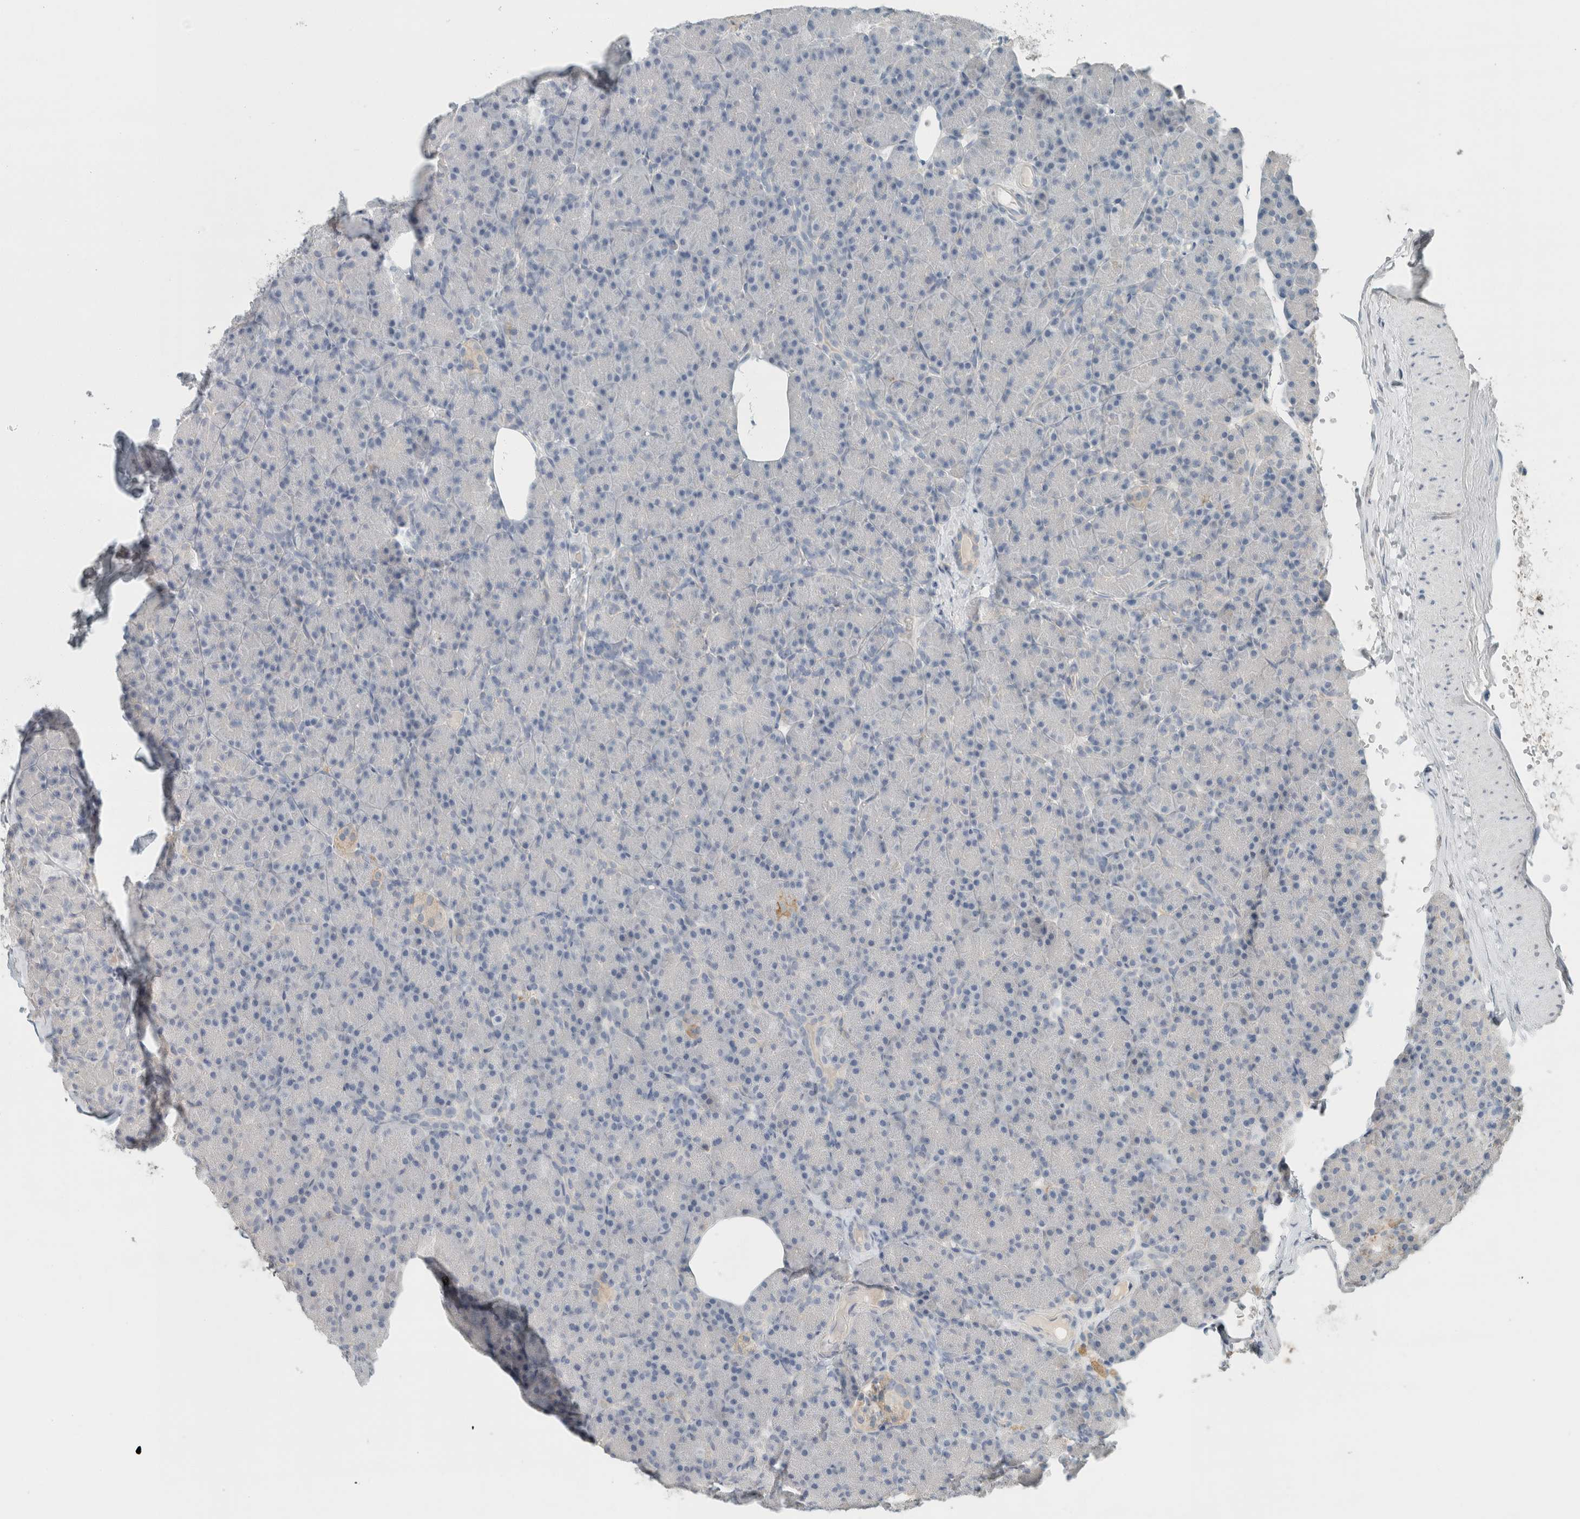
{"staining": {"intensity": "negative", "quantity": "none", "location": "none"}, "tissue": "pancreas", "cell_type": "Exocrine glandular cells", "image_type": "normal", "snomed": [{"axis": "morphology", "description": "Normal tissue, NOS"}, {"axis": "topography", "description": "Pancreas"}], "caption": "This image is of unremarkable pancreas stained with IHC to label a protein in brown with the nuclei are counter-stained blue. There is no positivity in exocrine glandular cells. (DAB (3,3'-diaminobenzidine) immunohistochemistry (IHC) visualized using brightfield microscopy, high magnification).", "gene": "SCIN", "patient": {"sex": "female", "age": 43}}